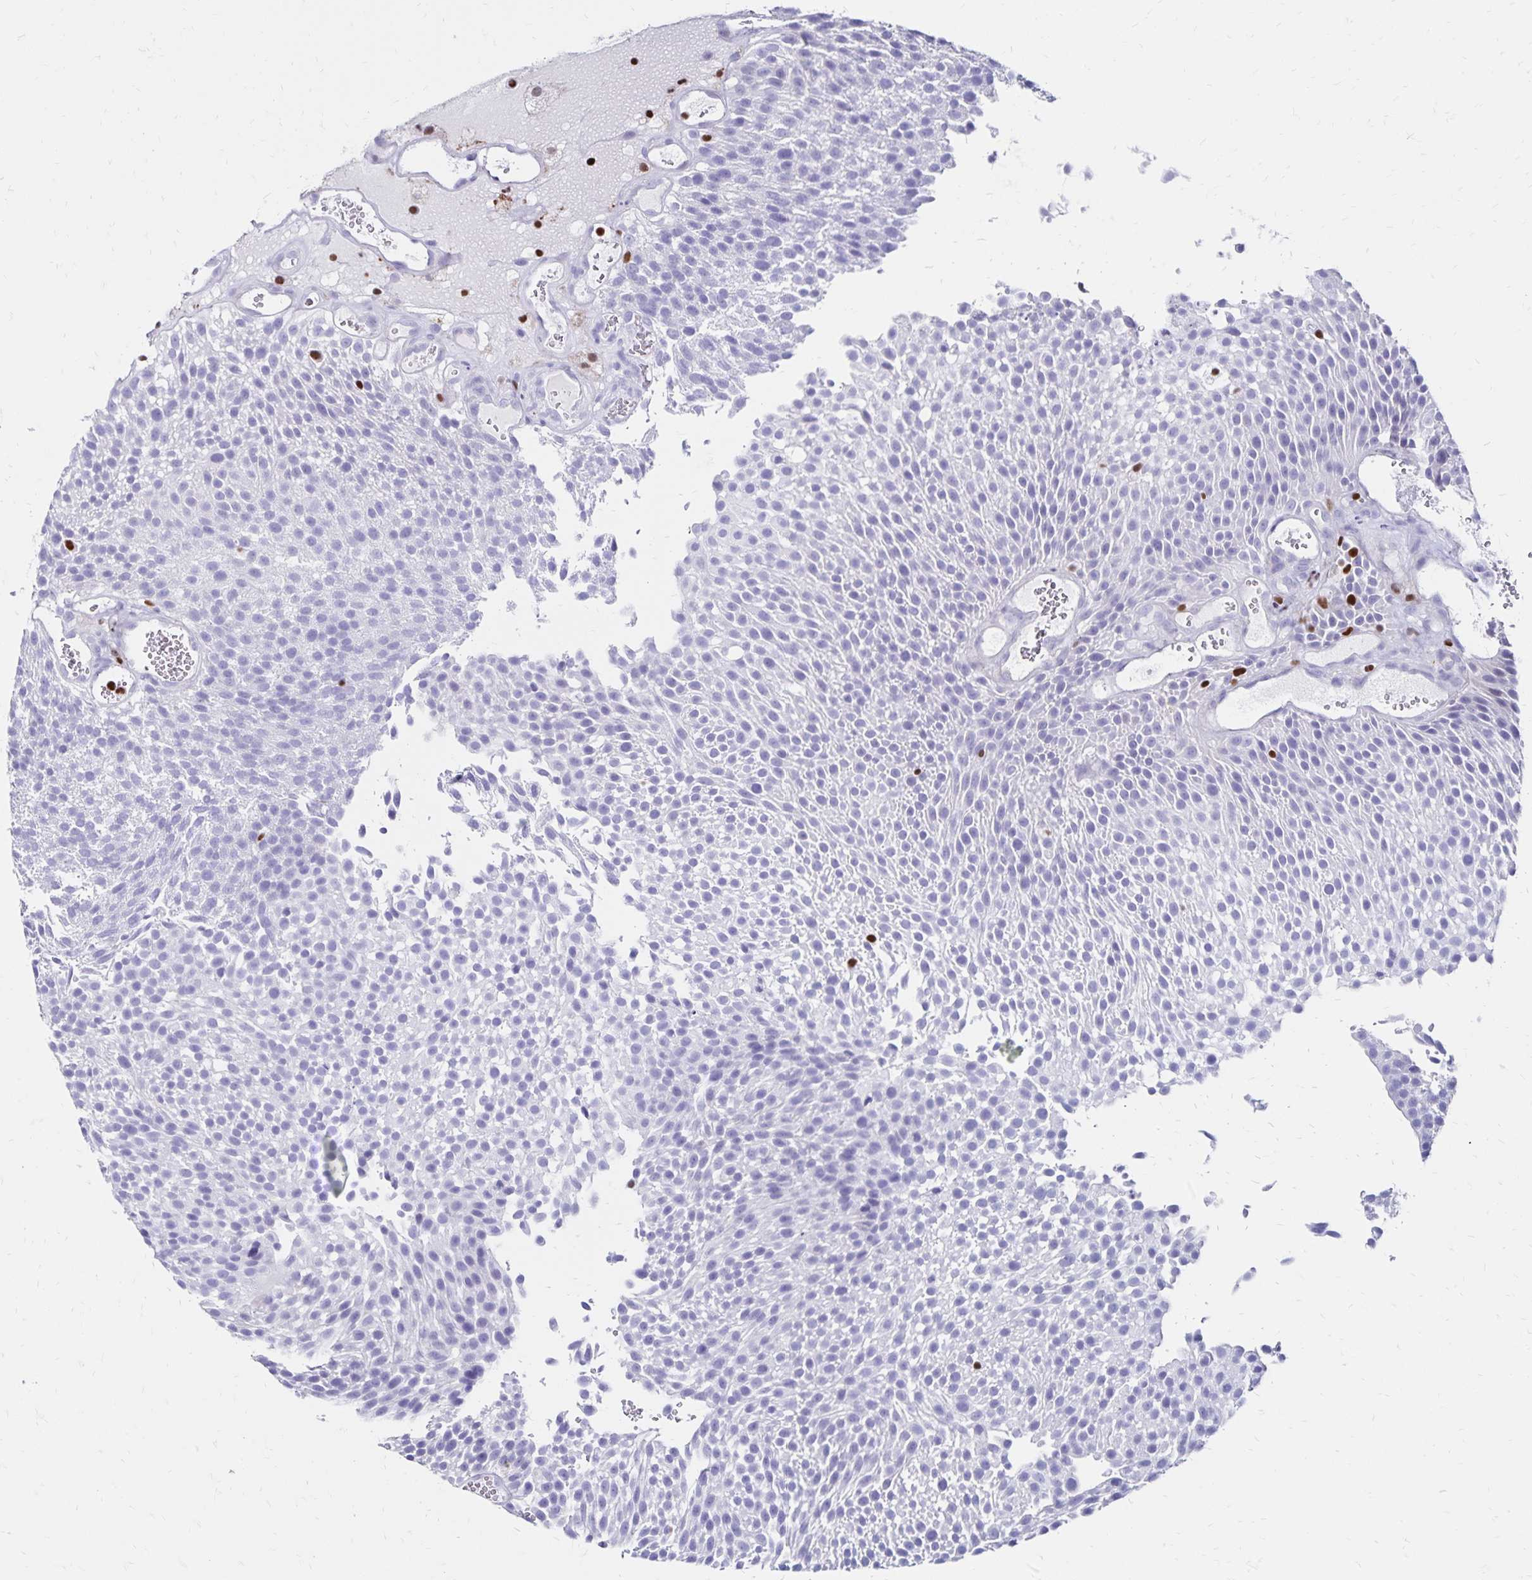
{"staining": {"intensity": "negative", "quantity": "none", "location": "none"}, "tissue": "urothelial cancer", "cell_type": "Tumor cells", "image_type": "cancer", "snomed": [{"axis": "morphology", "description": "Urothelial carcinoma, Low grade"}, {"axis": "topography", "description": "Urinary bladder"}], "caption": "An IHC histopathology image of urothelial carcinoma (low-grade) is shown. There is no staining in tumor cells of urothelial carcinoma (low-grade).", "gene": "IKZF1", "patient": {"sex": "female", "age": 79}}